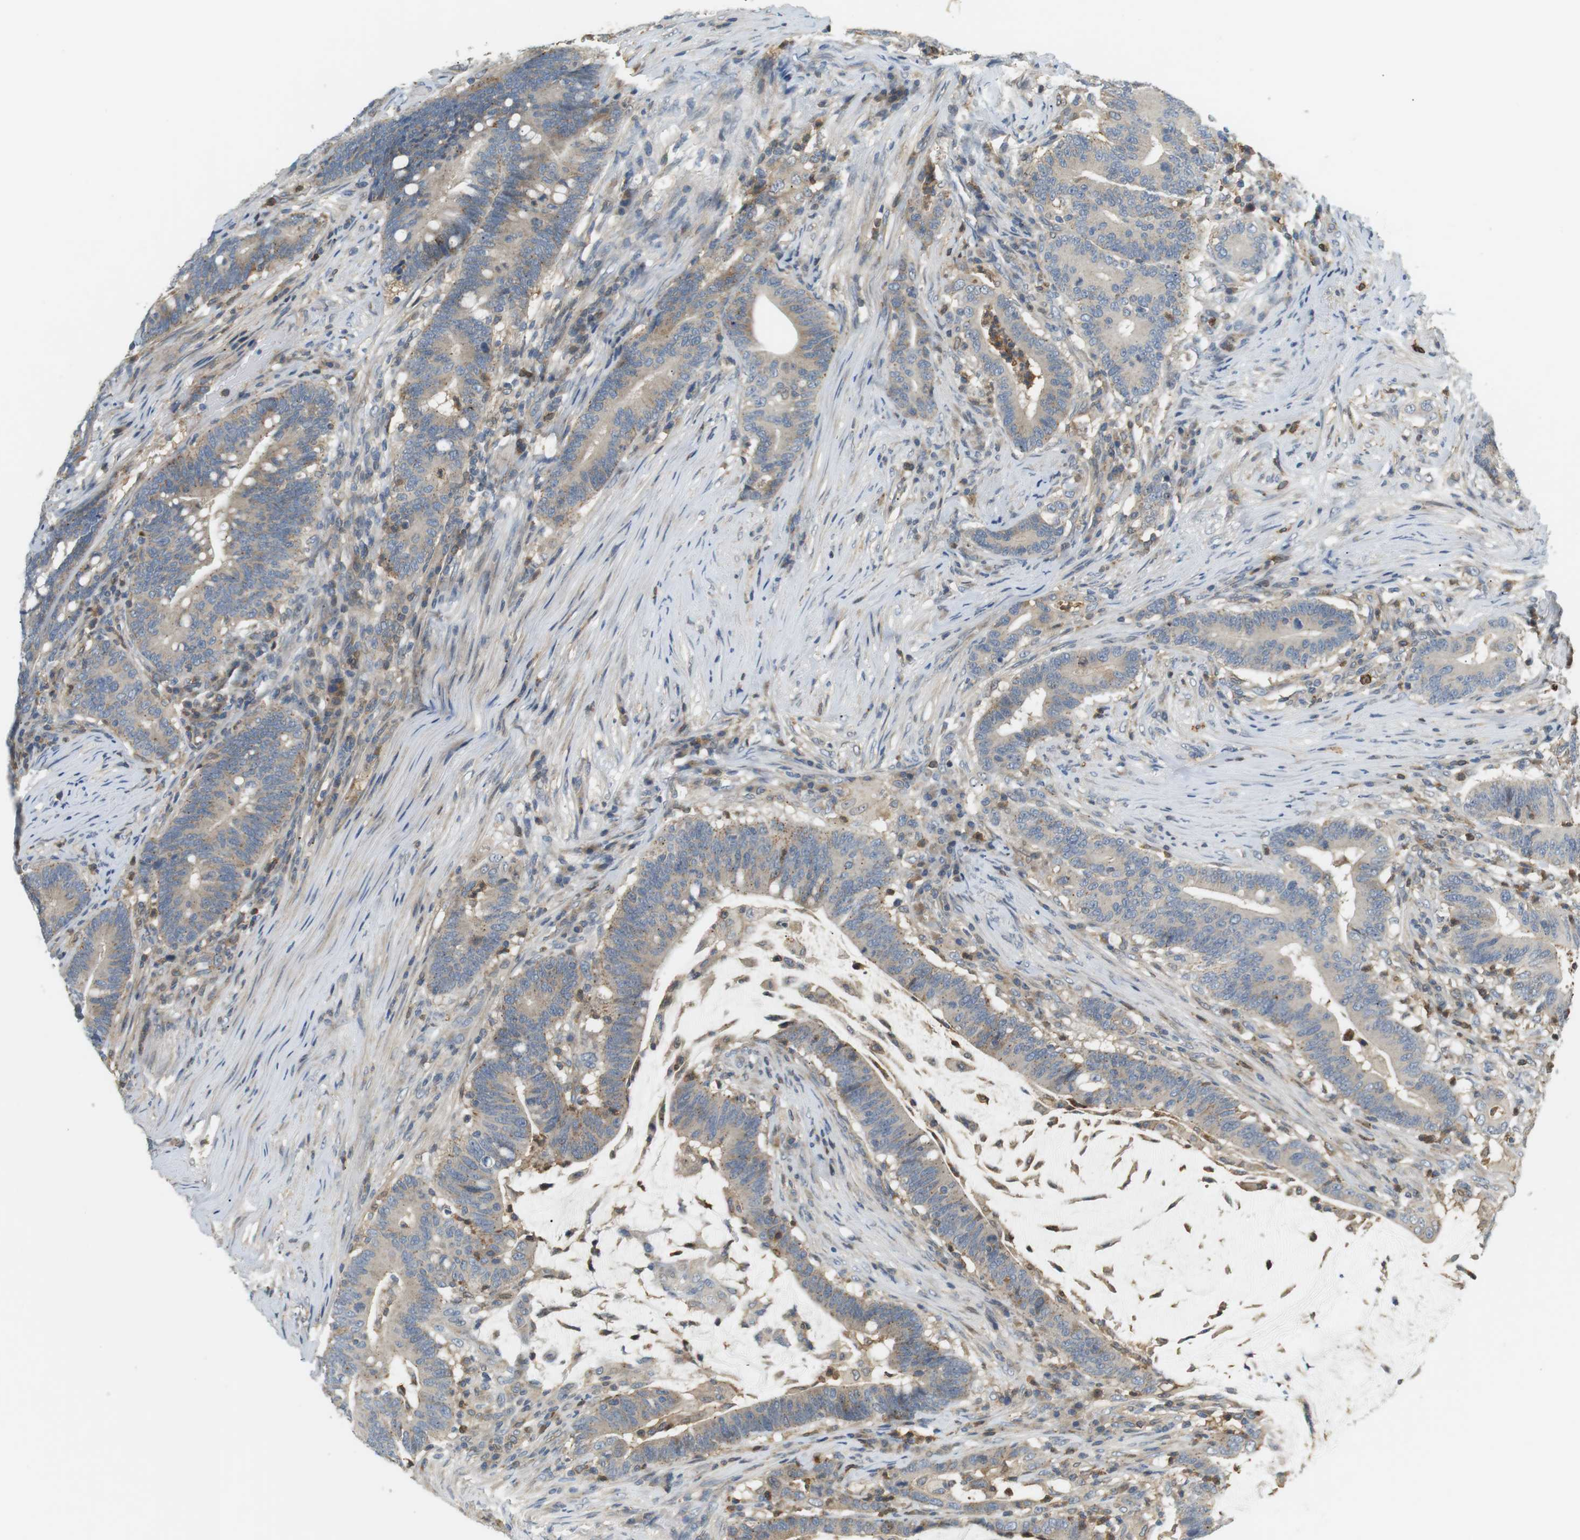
{"staining": {"intensity": "moderate", "quantity": ">75%", "location": "cytoplasmic/membranous"}, "tissue": "colorectal cancer", "cell_type": "Tumor cells", "image_type": "cancer", "snomed": [{"axis": "morphology", "description": "Normal tissue, NOS"}, {"axis": "morphology", "description": "Adenocarcinoma, NOS"}, {"axis": "topography", "description": "Colon"}], "caption": "Immunohistochemistry (IHC) of adenocarcinoma (colorectal) reveals medium levels of moderate cytoplasmic/membranous staining in about >75% of tumor cells.", "gene": "P2RY1", "patient": {"sex": "female", "age": 66}}